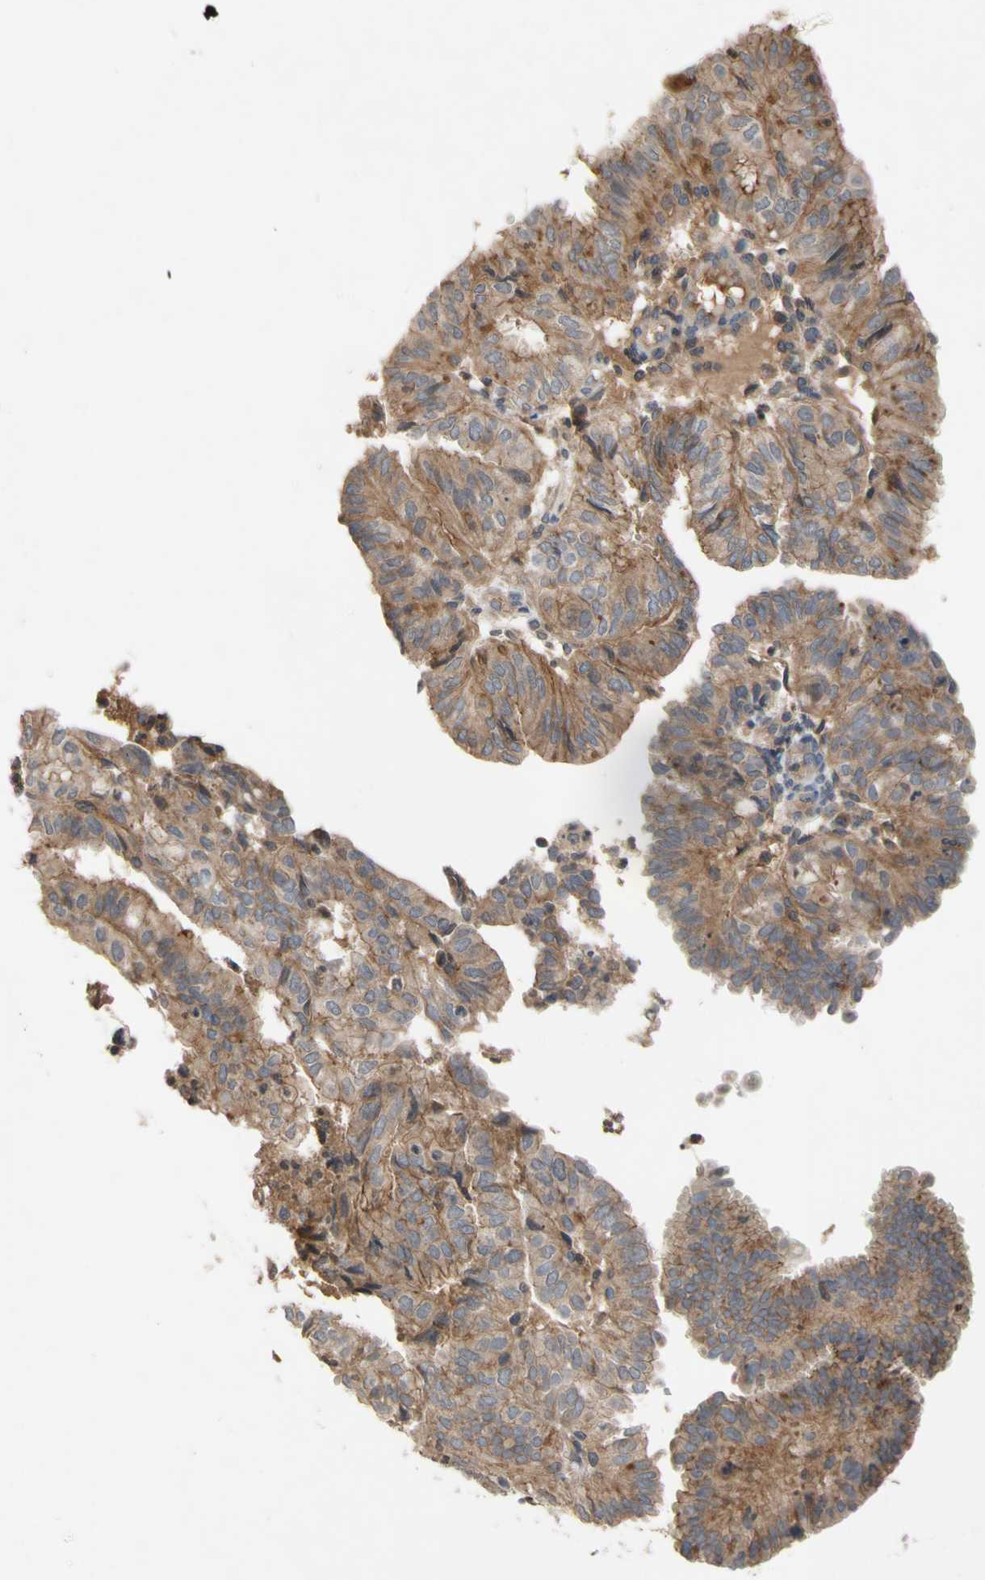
{"staining": {"intensity": "moderate", "quantity": ">75%", "location": "cytoplasmic/membranous"}, "tissue": "endometrial cancer", "cell_type": "Tumor cells", "image_type": "cancer", "snomed": [{"axis": "morphology", "description": "Adenocarcinoma, NOS"}, {"axis": "topography", "description": "Uterus"}], "caption": "Endometrial cancer (adenocarcinoma) stained with a protein marker demonstrates moderate staining in tumor cells.", "gene": "NECTIN3", "patient": {"sex": "female", "age": 60}}